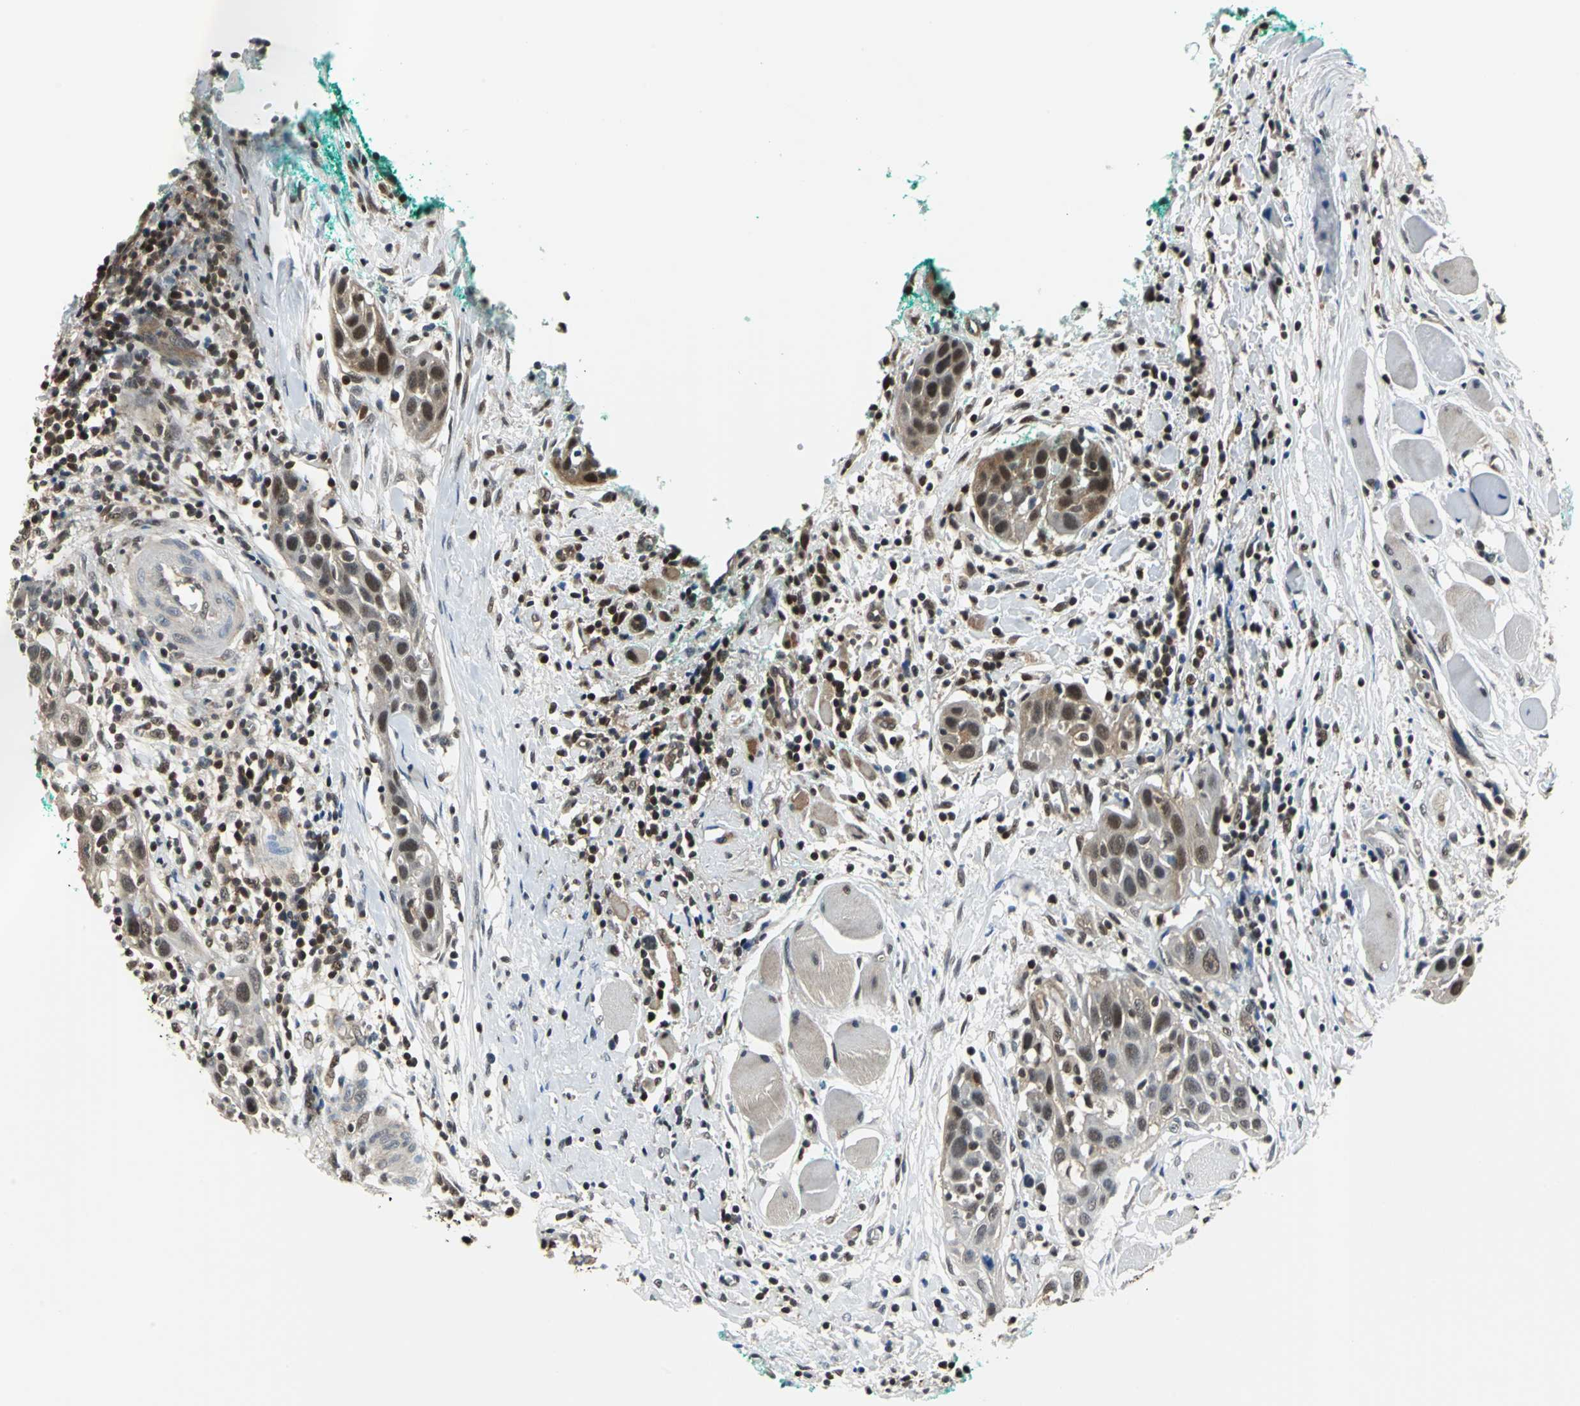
{"staining": {"intensity": "moderate", "quantity": "25%-75%", "location": "cytoplasmic/membranous,nuclear"}, "tissue": "head and neck cancer", "cell_type": "Tumor cells", "image_type": "cancer", "snomed": [{"axis": "morphology", "description": "Squamous cell carcinoma, NOS"}, {"axis": "topography", "description": "Oral tissue"}, {"axis": "topography", "description": "Head-Neck"}], "caption": "IHC staining of squamous cell carcinoma (head and neck), which reveals medium levels of moderate cytoplasmic/membranous and nuclear expression in approximately 25%-75% of tumor cells indicating moderate cytoplasmic/membranous and nuclear protein positivity. The staining was performed using DAB (3,3'-diaminobenzidine) (brown) for protein detection and nuclei were counterstained in hematoxylin (blue).", "gene": "PSME1", "patient": {"sex": "female", "age": 50}}